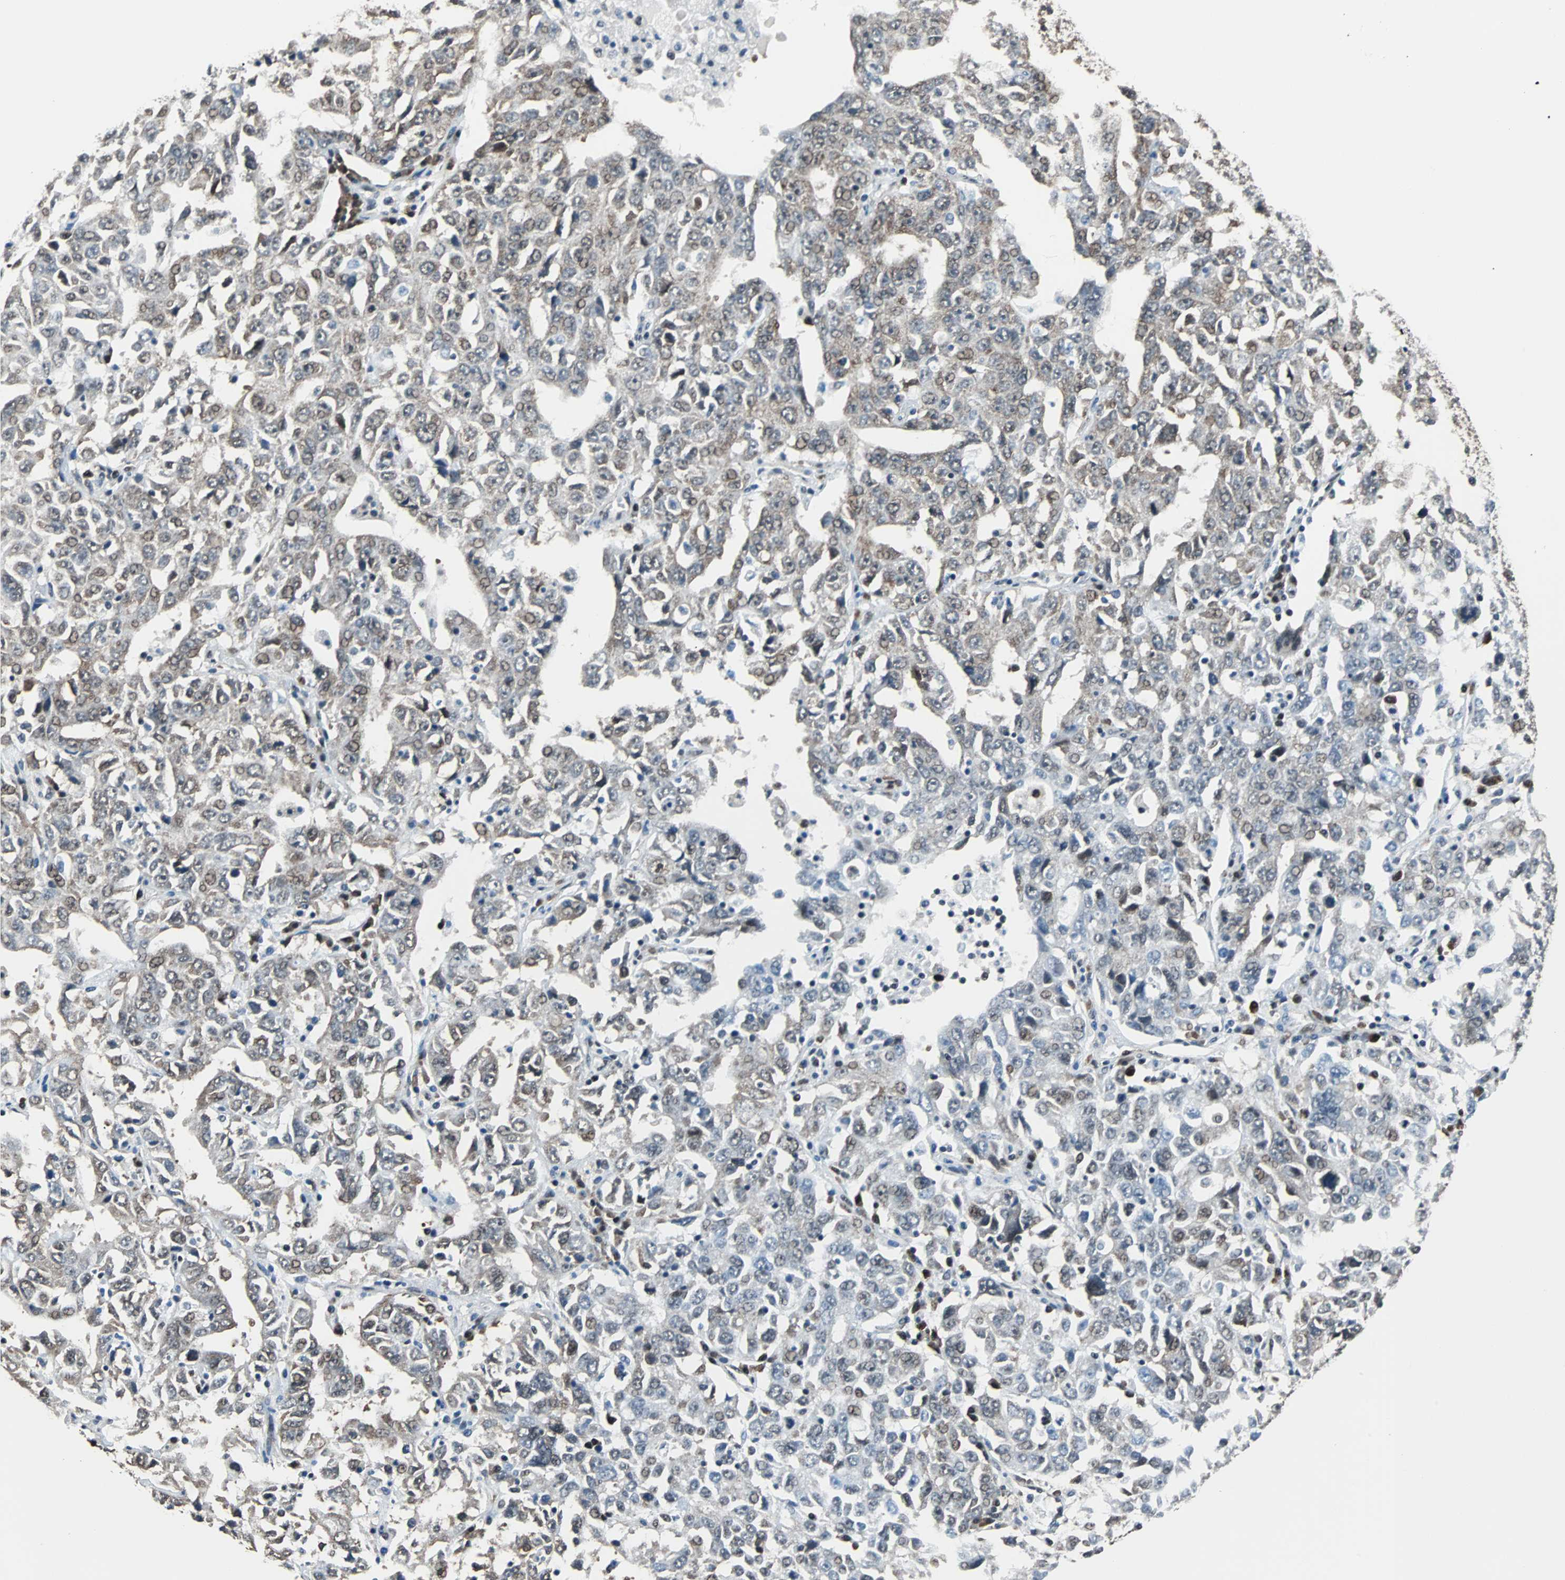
{"staining": {"intensity": "weak", "quantity": "25%-75%", "location": "cytoplasmic/membranous,nuclear"}, "tissue": "ovarian cancer", "cell_type": "Tumor cells", "image_type": "cancer", "snomed": [{"axis": "morphology", "description": "Carcinoma, endometroid"}, {"axis": "topography", "description": "Ovary"}], "caption": "Ovarian endometroid carcinoma stained for a protein (brown) exhibits weak cytoplasmic/membranous and nuclear positive positivity in about 25%-75% of tumor cells.", "gene": "VCP", "patient": {"sex": "female", "age": 62}}